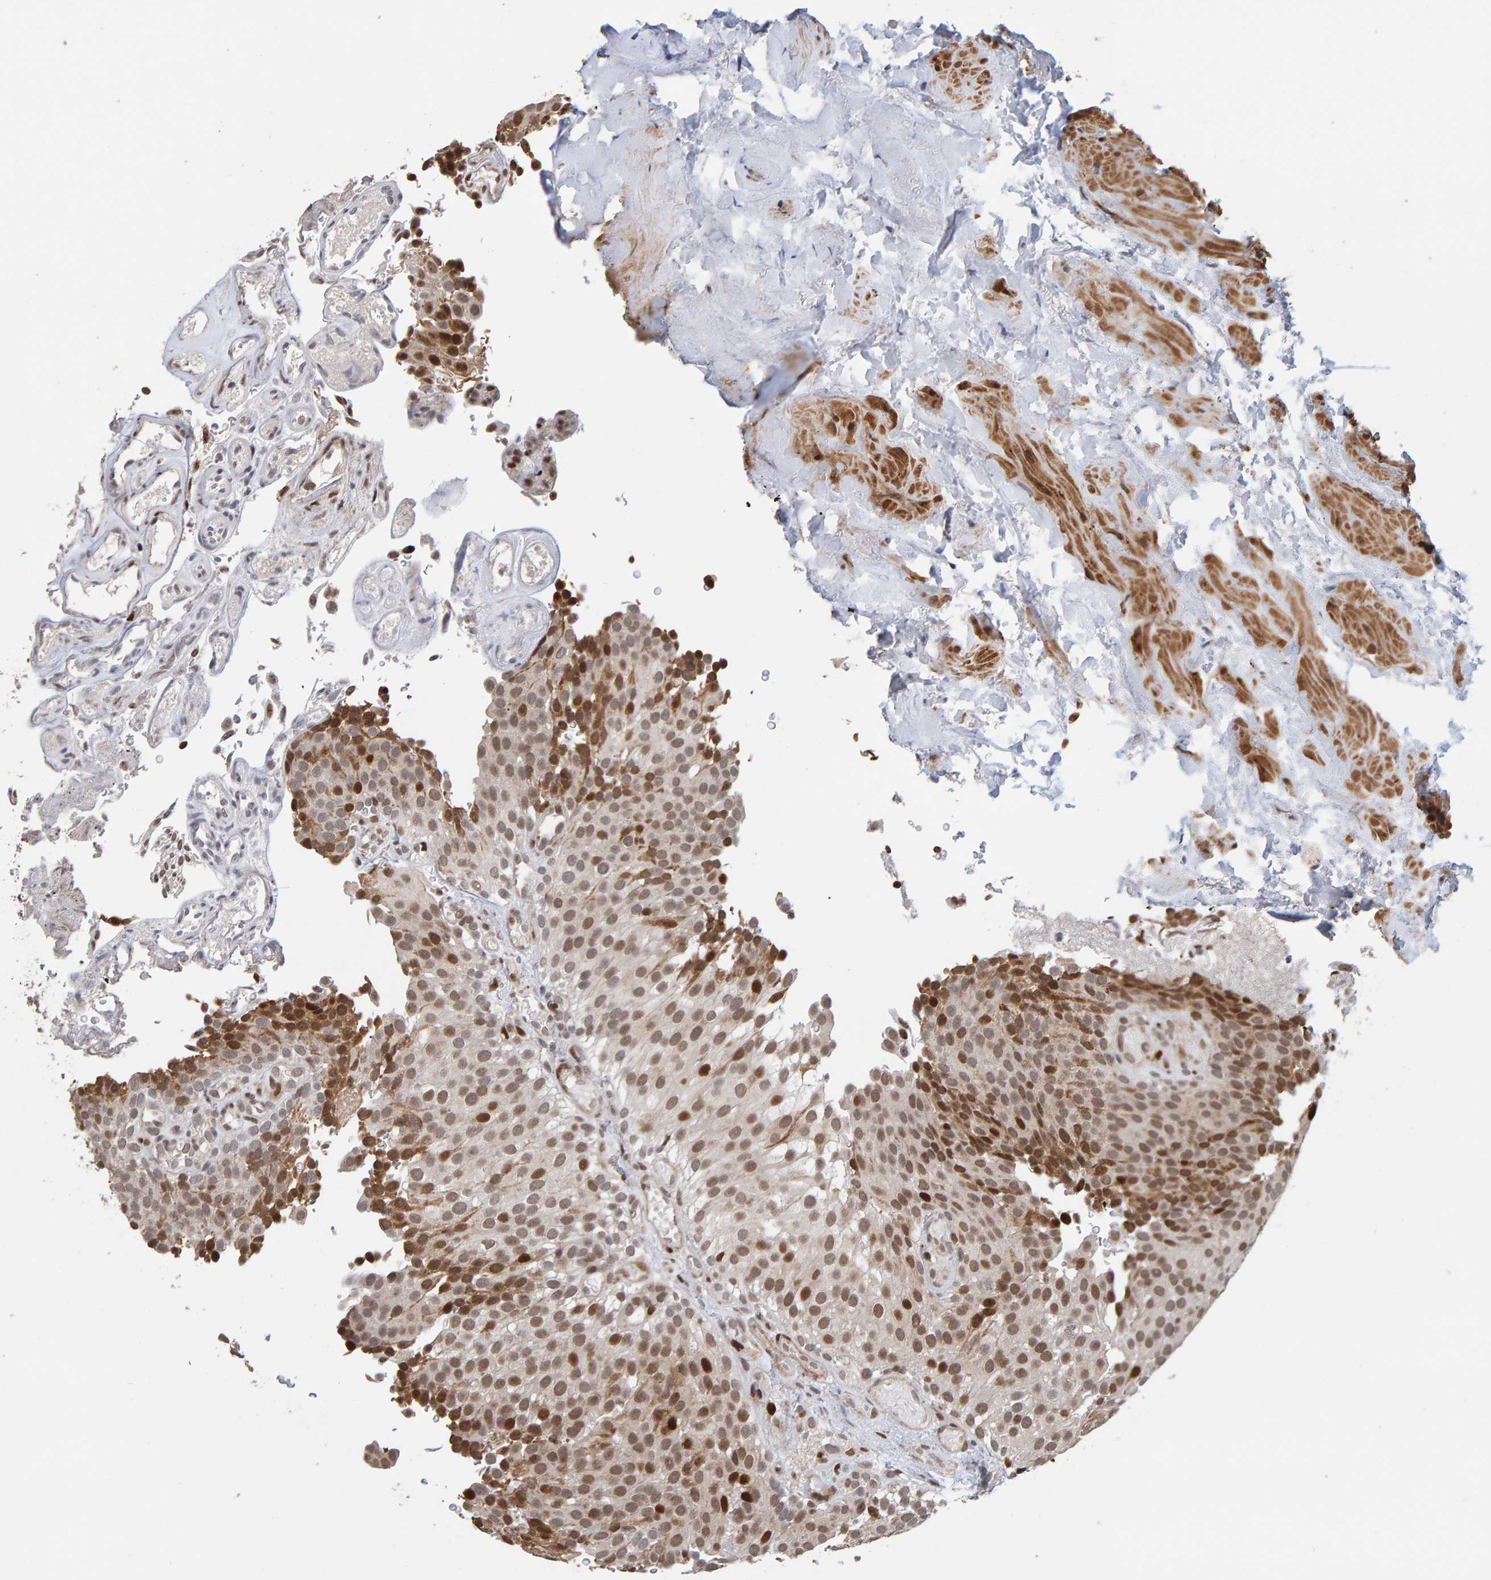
{"staining": {"intensity": "moderate", "quantity": ">75%", "location": "nuclear"}, "tissue": "urothelial cancer", "cell_type": "Tumor cells", "image_type": "cancer", "snomed": [{"axis": "morphology", "description": "Urothelial carcinoma, Low grade"}, {"axis": "topography", "description": "Urinary bladder"}], "caption": "A brown stain highlights moderate nuclear positivity of a protein in low-grade urothelial carcinoma tumor cells.", "gene": "CHD4", "patient": {"sex": "male", "age": 78}}